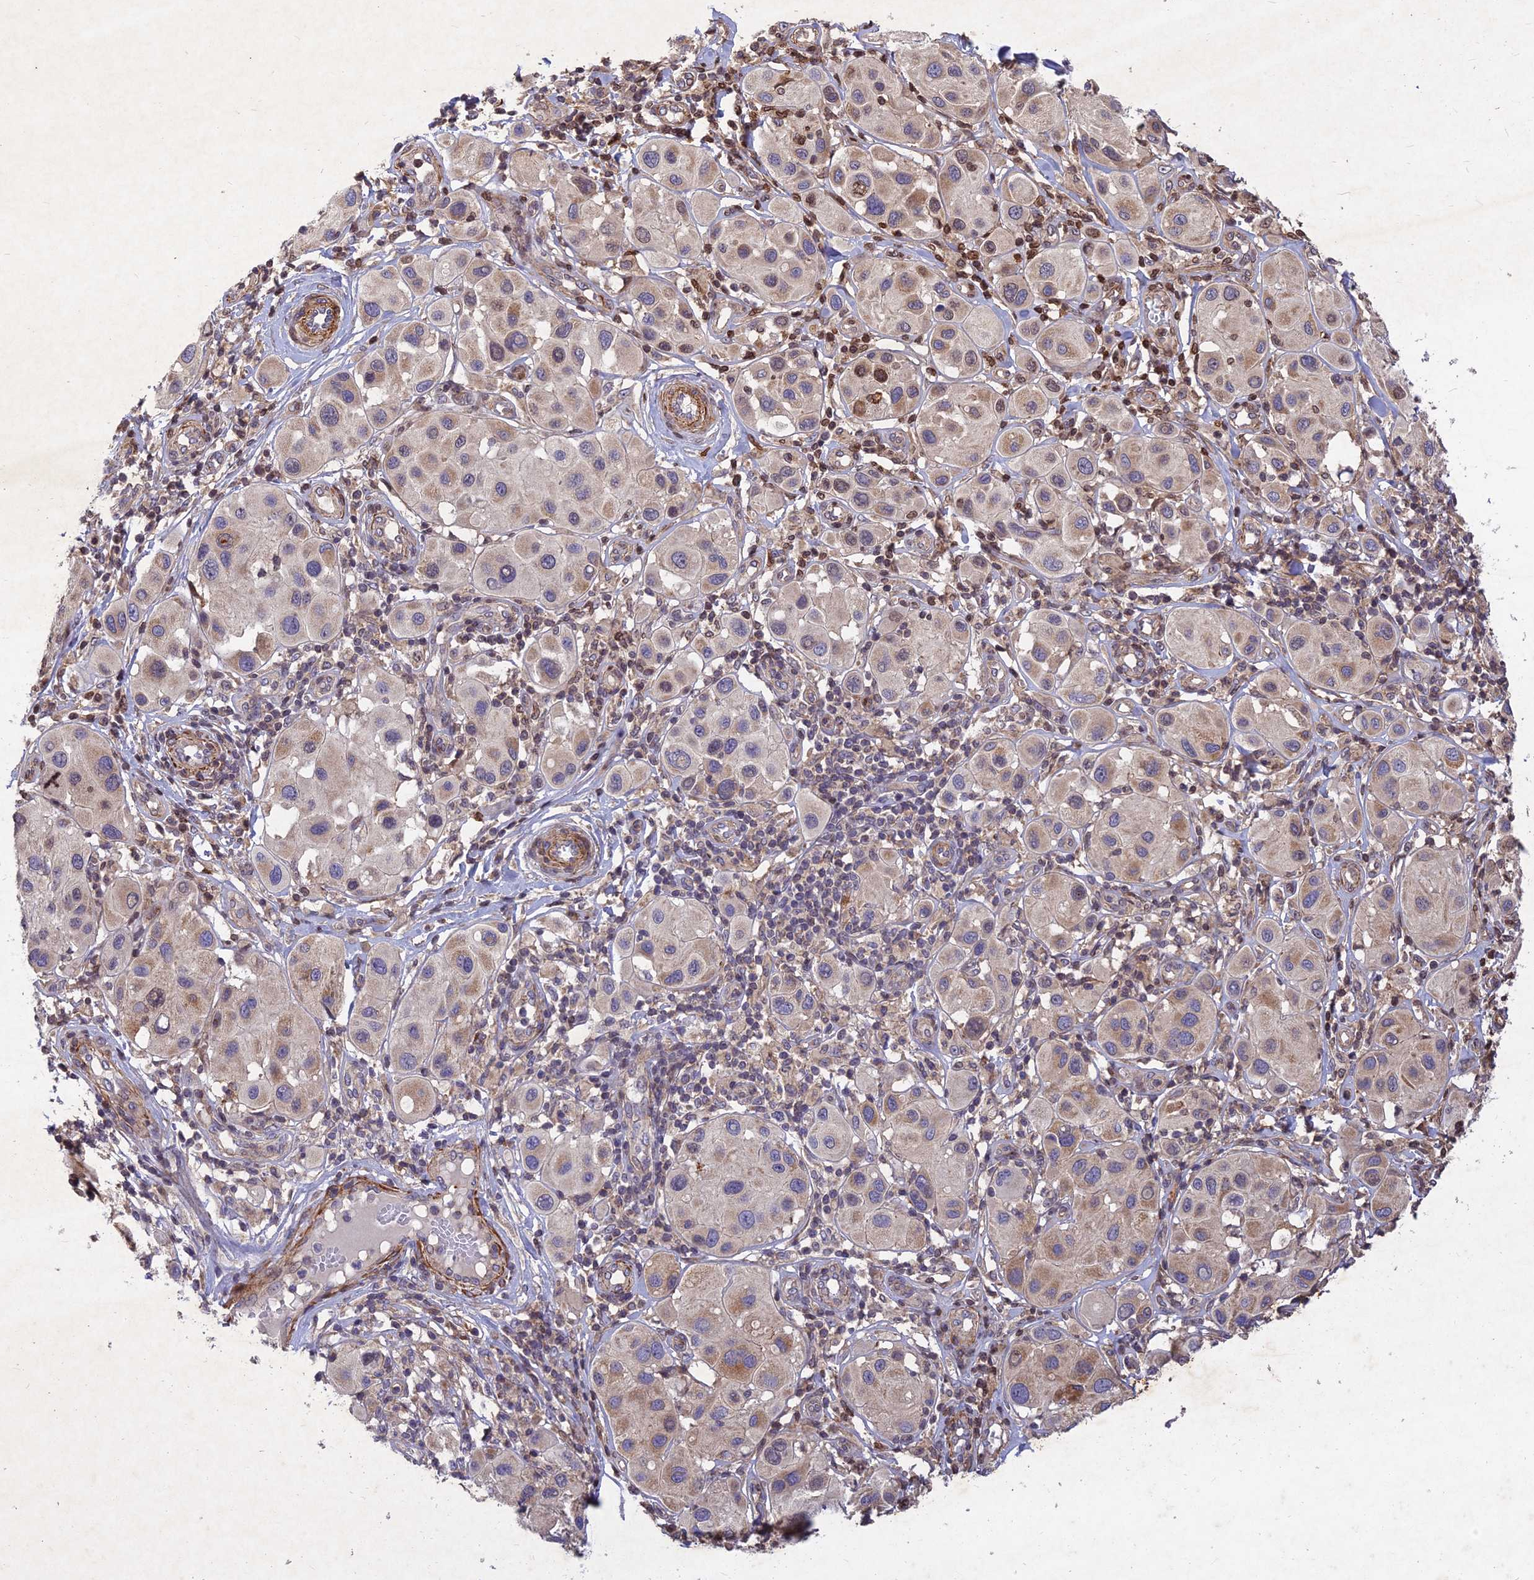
{"staining": {"intensity": "weak", "quantity": "25%-75%", "location": "cytoplasmic/membranous"}, "tissue": "melanoma", "cell_type": "Tumor cells", "image_type": "cancer", "snomed": [{"axis": "morphology", "description": "Malignant melanoma, Metastatic site"}, {"axis": "topography", "description": "Skin"}], "caption": "DAB (3,3'-diaminobenzidine) immunohistochemical staining of human malignant melanoma (metastatic site) shows weak cytoplasmic/membranous protein positivity in approximately 25%-75% of tumor cells.", "gene": "RELCH", "patient": {"sex": "male", "age": 41}}